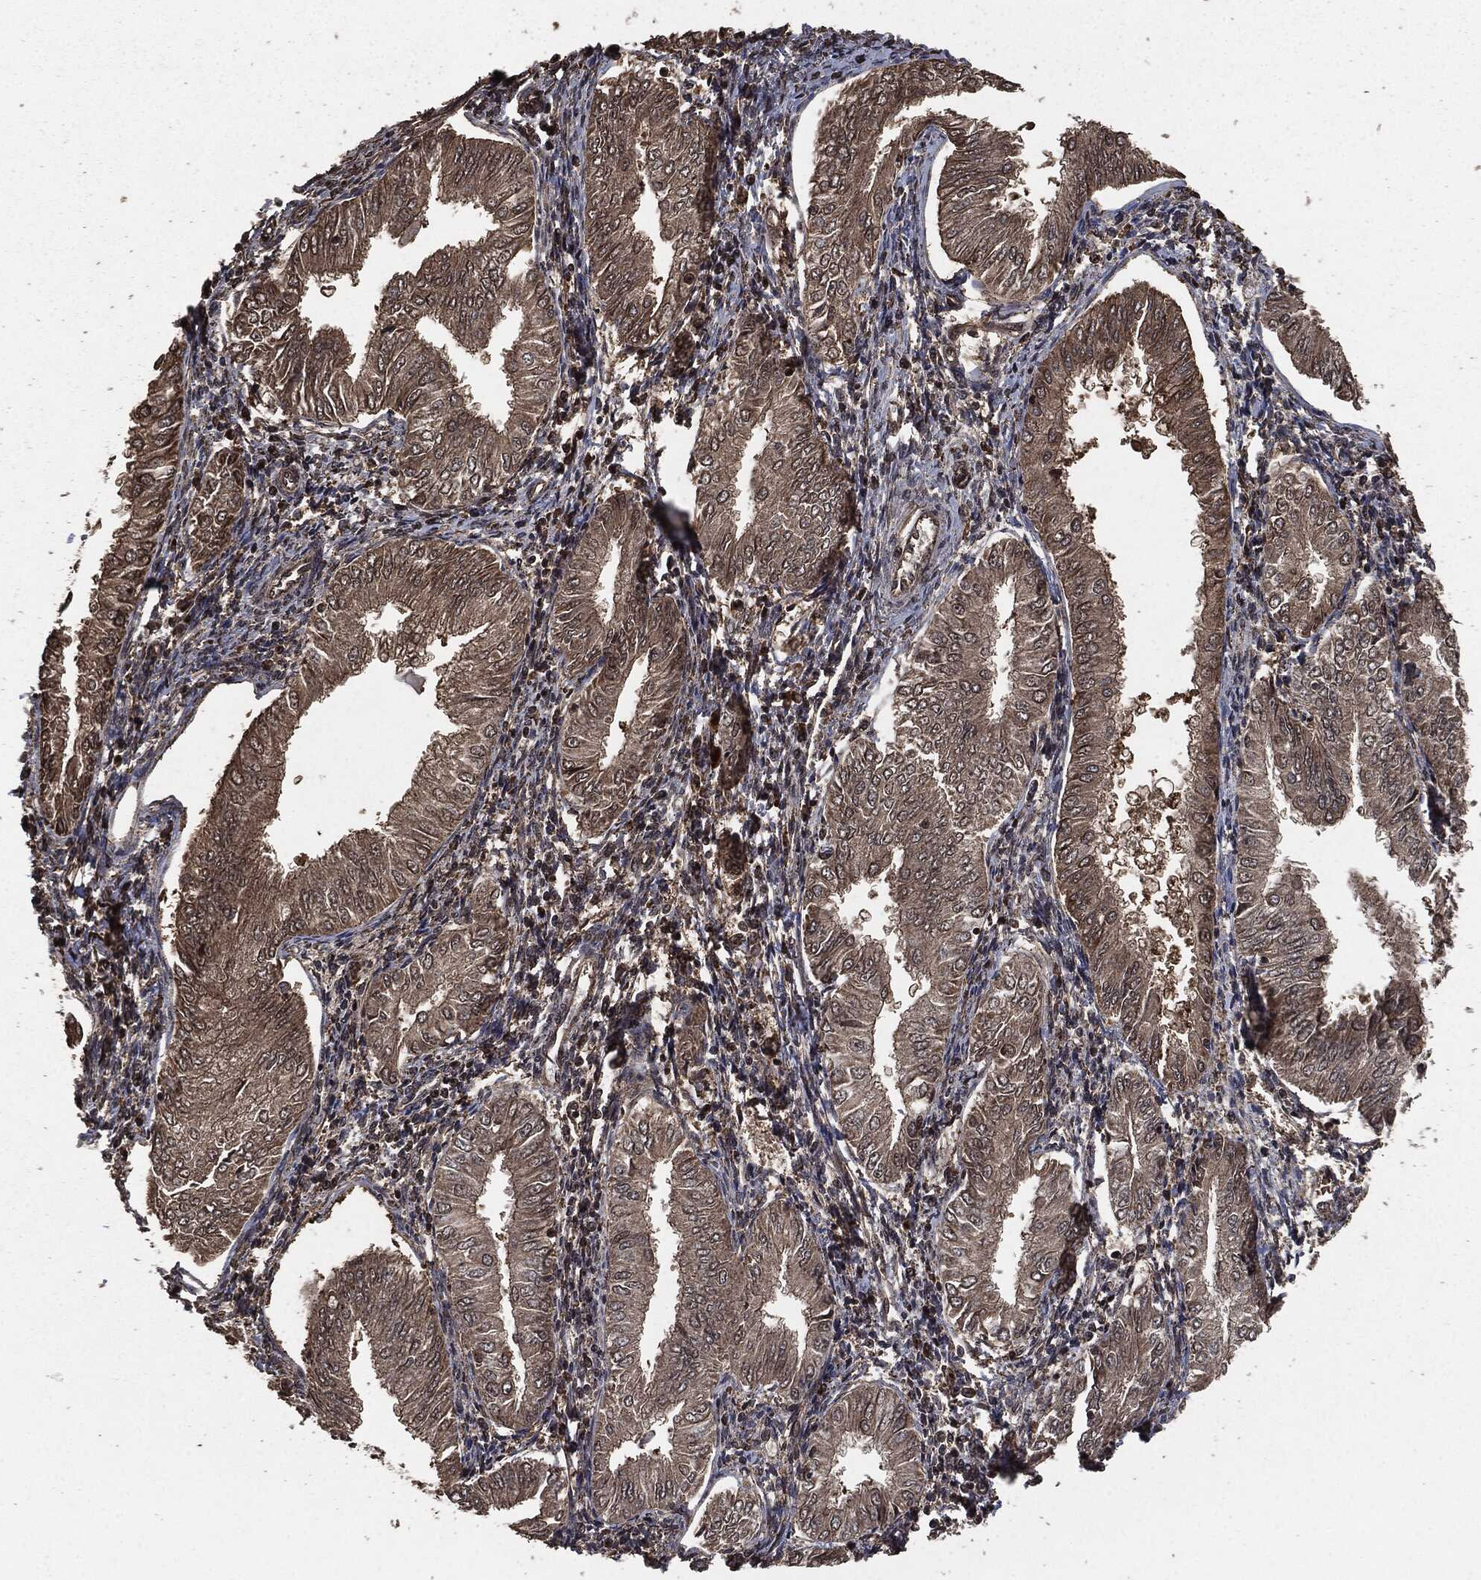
{"staining": {"intensity": "moderate", "quantity": "25%-75%", "location": "cytoplasmic/membranous"}, "tissue": "endometrial cancer", "cell_type": "Tumor cells", "image_type": "cancer", "snomed": [{"axis": "morphology", "description": "Adenocarcinoma, NOS"}, {"axis": "topography", "description": "Endometrium"}], "caption": "About 25%-75% of tumor cells in human endometrial cancer display moderate cytoplasmic/membranous protein expression as visualized by brown immunohistochemical staining.", "gene": "EGFR", "patient": {"sex": "female", "age": 53}}